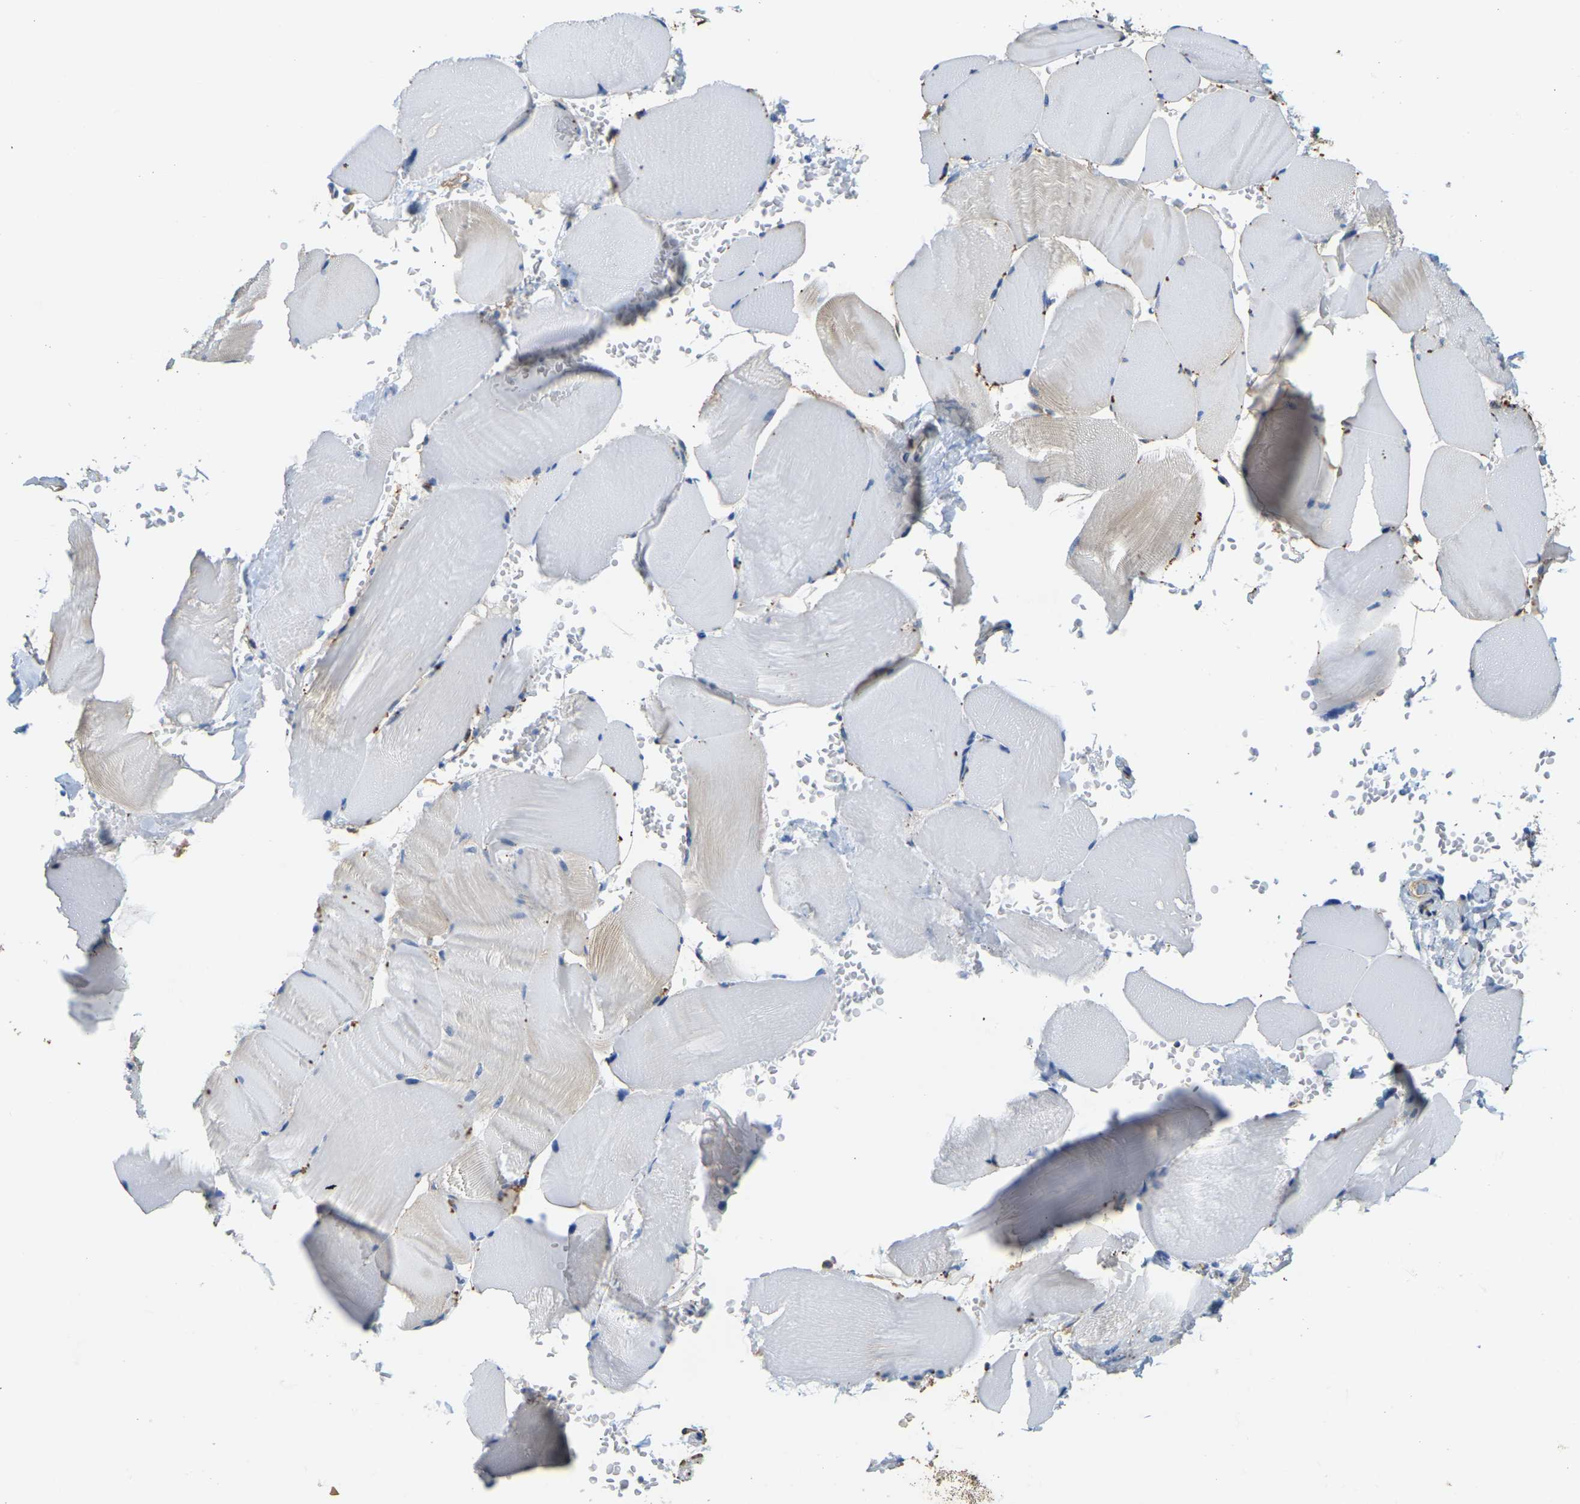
{"staining": {"intensity": "weak", "quantity": "25%-75%", "location": "cytoplasmic/membranous"}, "tissue": "skeletal muscle", "cell_type": "Myocytes", "image_type": "normal", "snomed": [{"axis": "morphology", "description": "Normal tissue, NOS"}, {"axis": "topography", "description": "Skin"}, {"axis": "topography", "description": "Skeletal muscle"}], "caption": "High-magnification brightfield microscopy of unremarkable skeletal muscle stained with DAB (3,3'-diaminobenzidine) (brown) and counterstained with hematoxylin (blue). myocytes exhibit weak cytoplasmic/membranous expression is appreciated in about25%-75% of cells.", "gene": "AHNAK", "patient": {"sex": "male", "age": 83}}